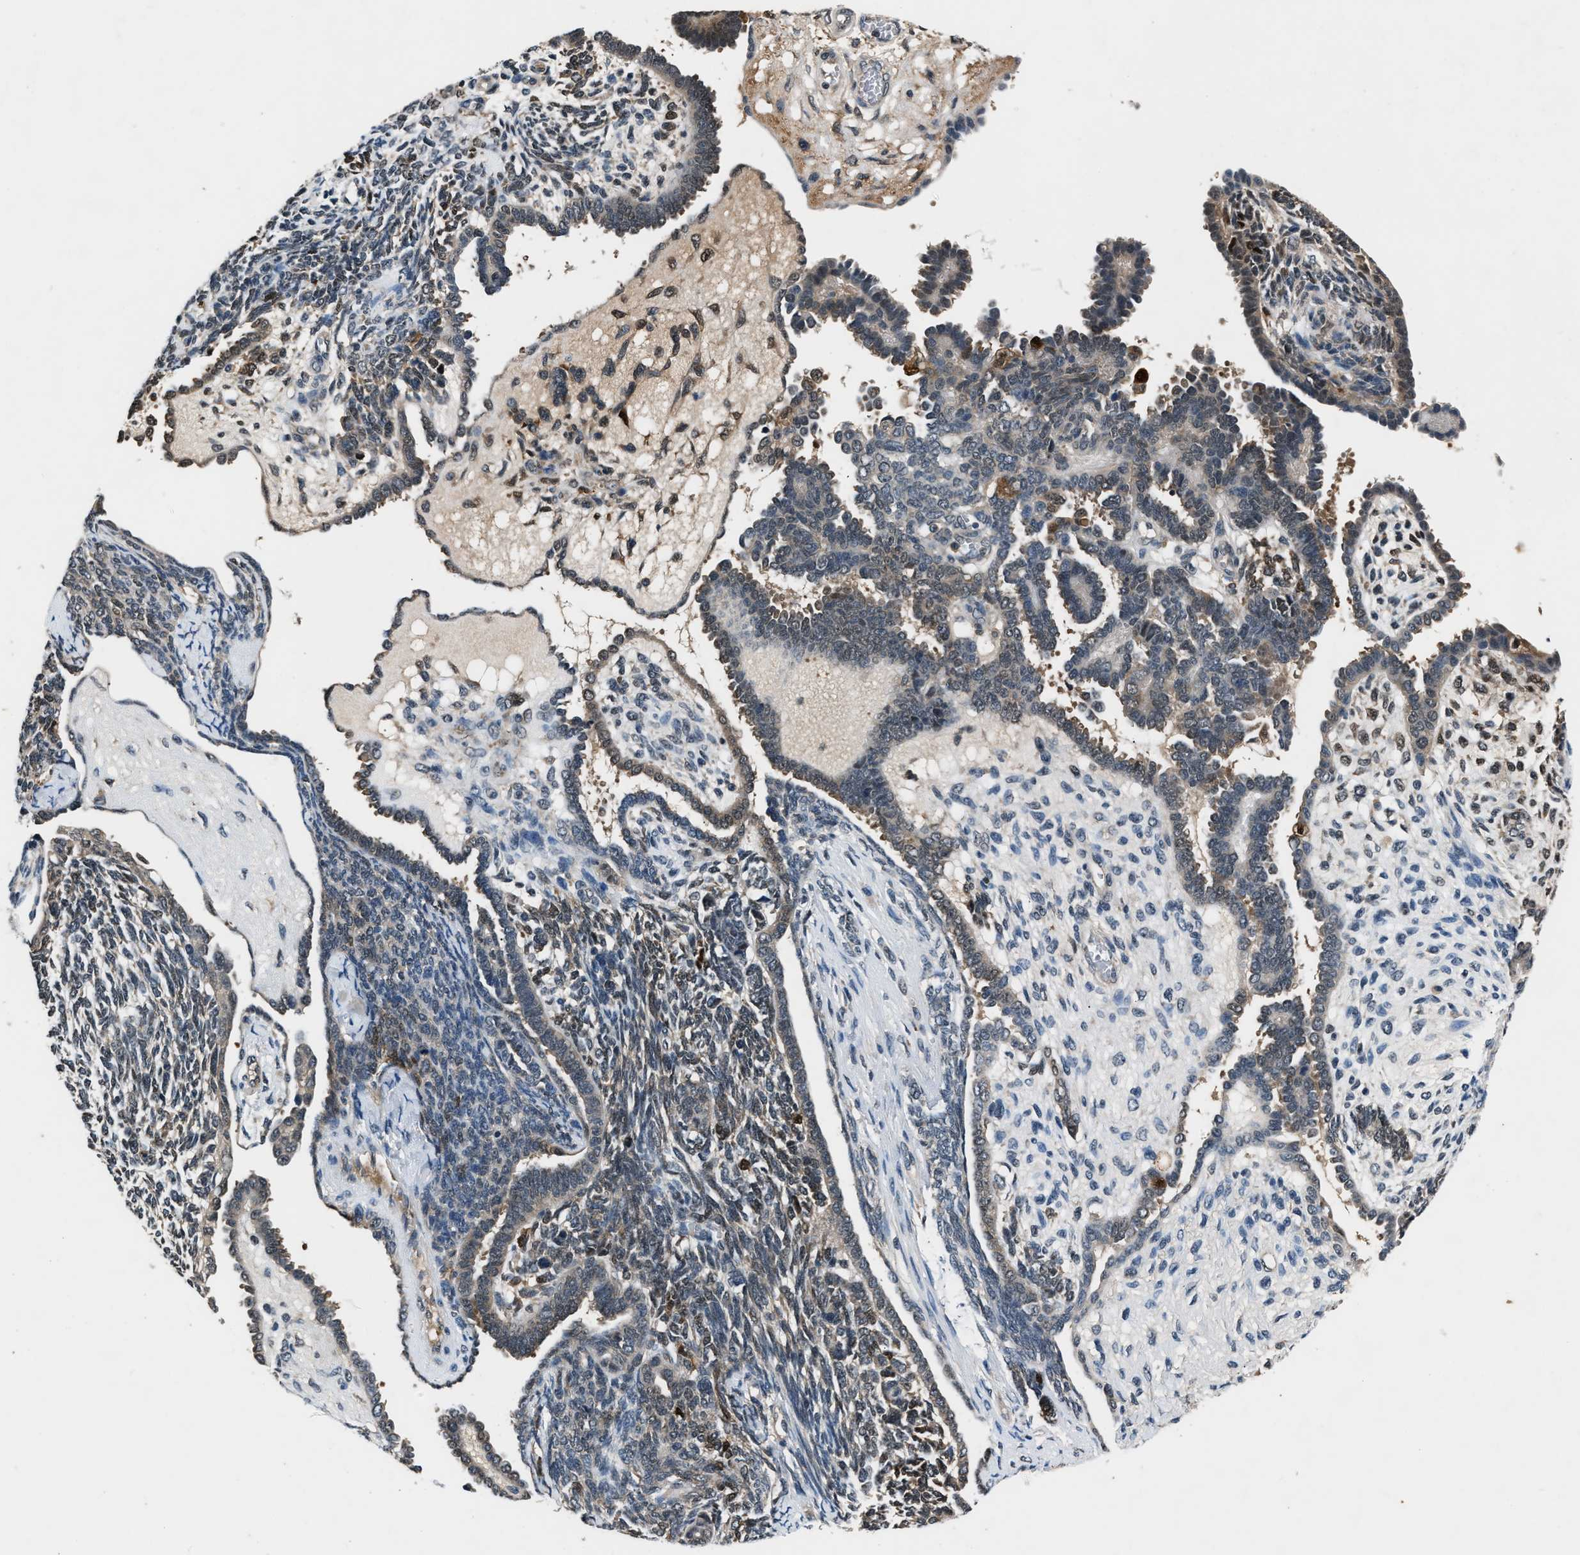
{"staining": {"intensity": "weak", "quantity": ">75%", "location": "cytoplasmic/membranous"}, "tissue": "endometrial cancer", "cell_type": "Tumor cells", "image_type": "cancer", "snomed": [{"axis": "morphology", "description": "Neoplasm, malignant, NOS"}, {"axis": "topography", "description": "Endometrium"}], "caption": "Brown immunohistochemical staining in endometrial neoplasm (malignant) exhibits weak cytoplasmic/membranous staining in about >75% of tumor cells.", "gene": "TP53I3", "patient": {"sex": "female", "age": 74}}